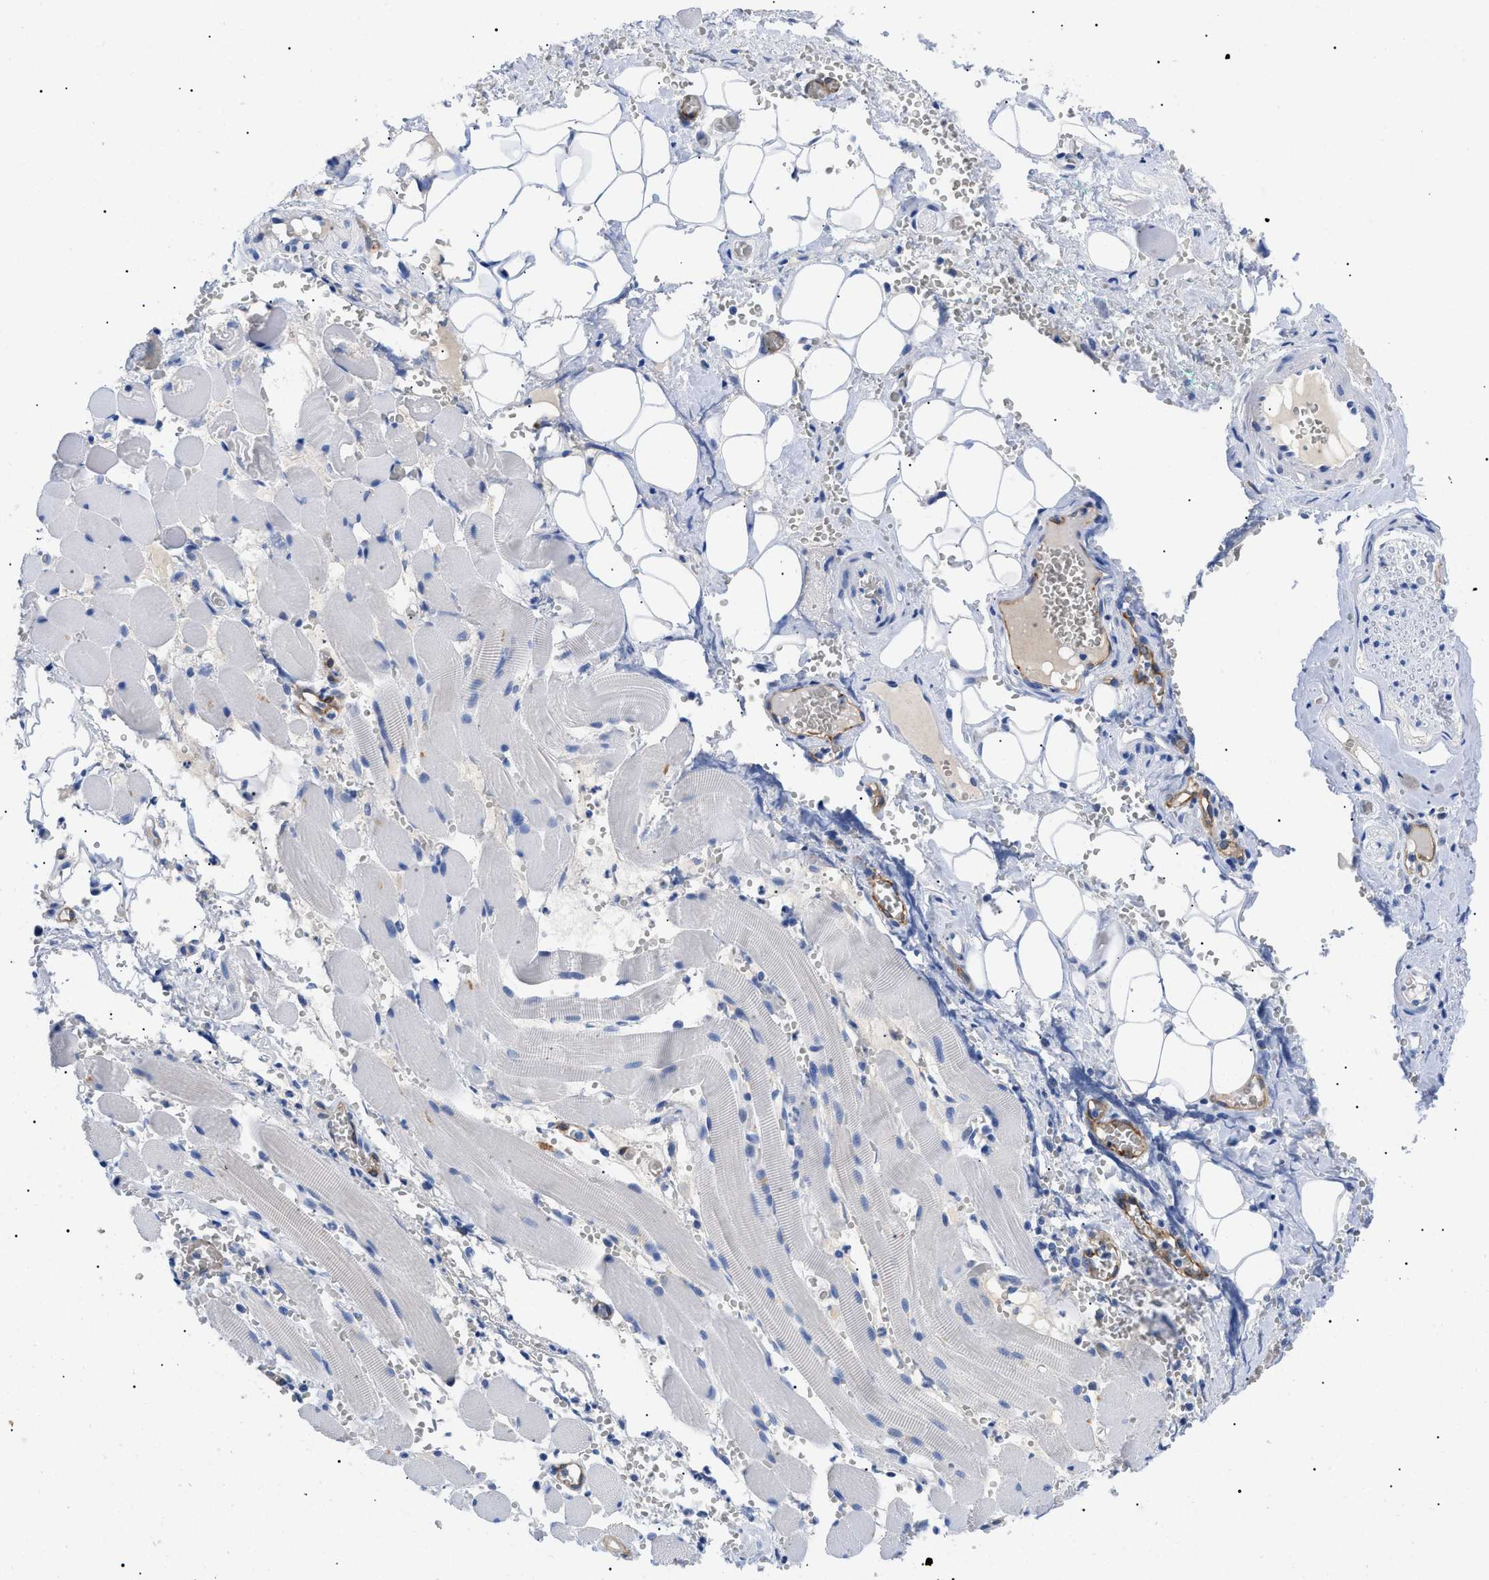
{"staining": {"intensity": "negative", "quantity": "none", "location": "none"}, "tissue": "adipose tissue", "cell_type": "Adipocytes", "image_type": "normal", "snomed": [{"axis": "morphology", "description": "Squamous cell carcinoma, NOS"}, {"axis": "topography", "description": "Oral tissue"}, {"axis": "topography", "description": "Head-Neck"}], "caption": "Protein analysis of unremarkable adipose tissue displays no significant expression in adipocytes.", "gene": "ACKR1", "patient": {"sex": "female", "age": 50}}